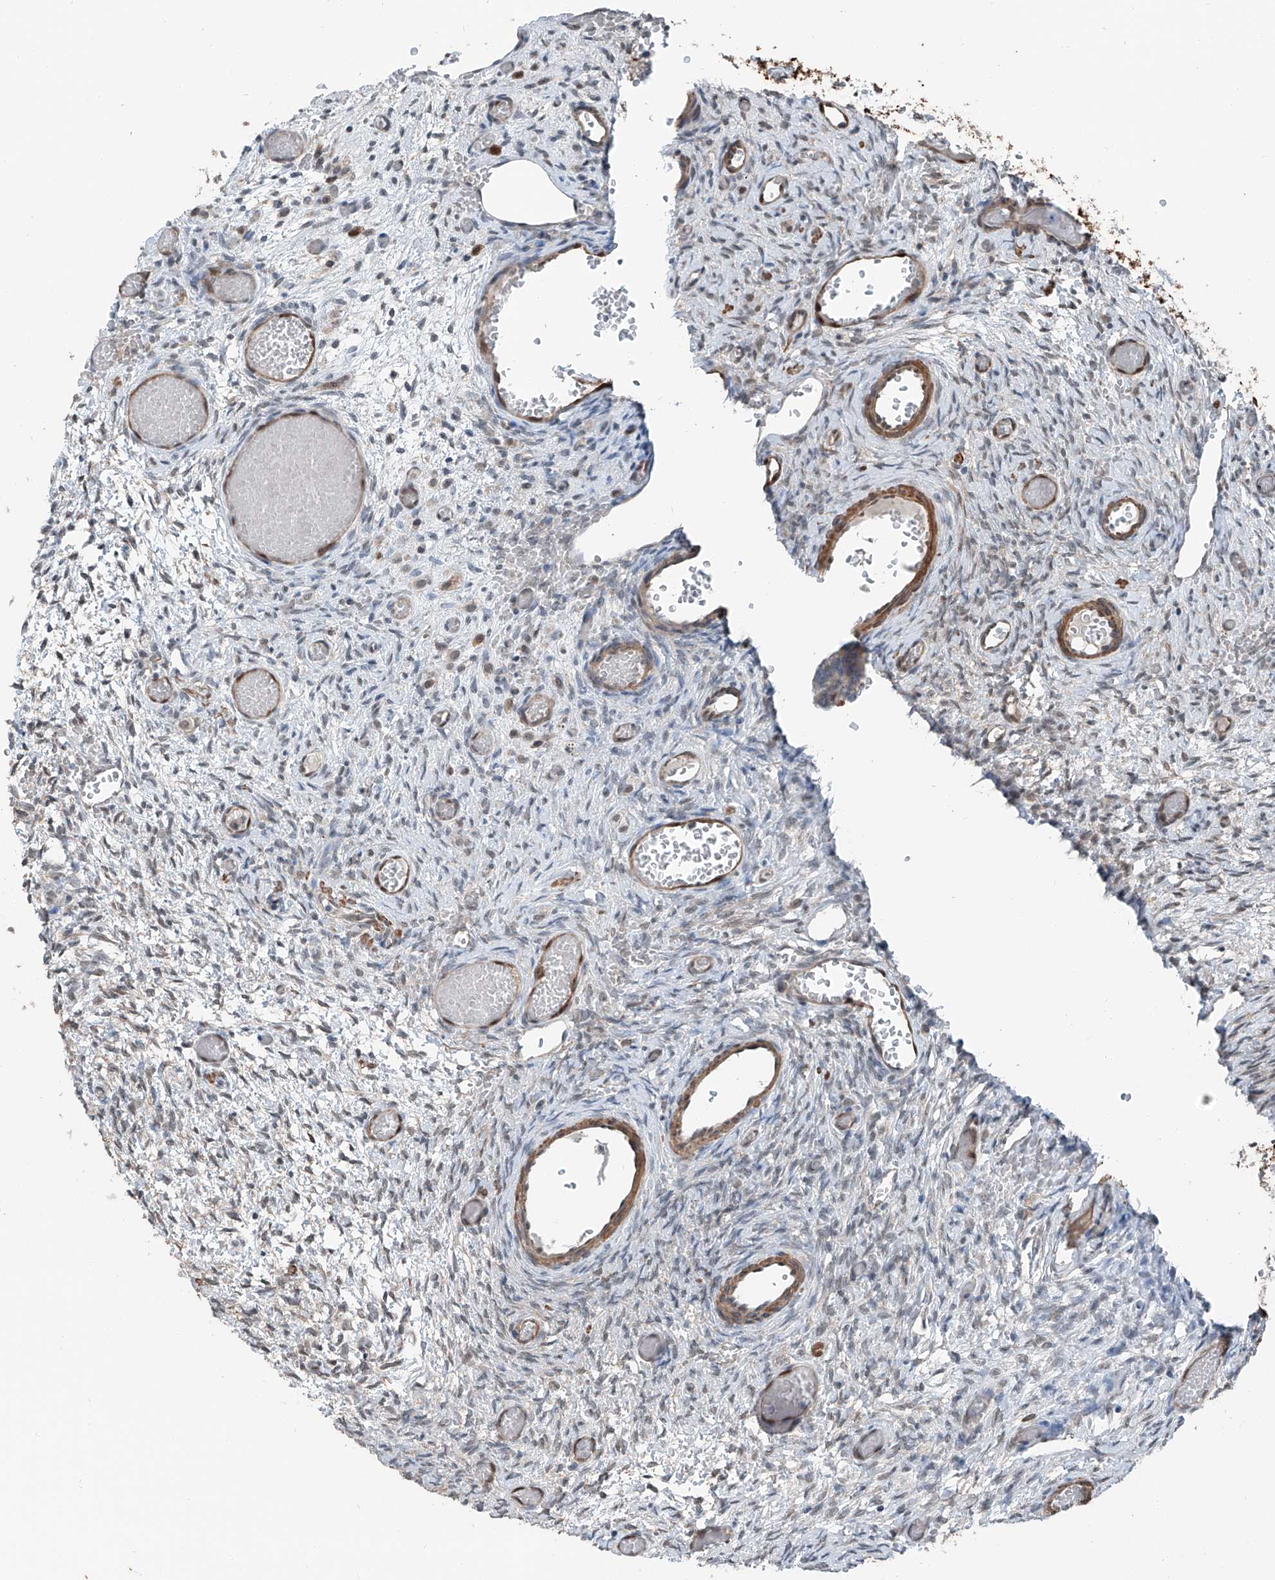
{"staining": {"intensity": "negative", "quantity": "none", "location": "none"}, "tissue": "ovary", "cell_type": "Ovarian stroma cells", "image_type": "normal", "snomed": [{"axis": "morphology", "description": "Adenocarcinoma, NOS"}, {"axis": "topography", "description": "Endometrium"}], "caption": "The photomicrograph displays no significant expression in ovarian stroma cells of ovary. Nuclei are stained in blue.", "gene": "HSPA6", "patient": {"sex": "female", "age": 32}}